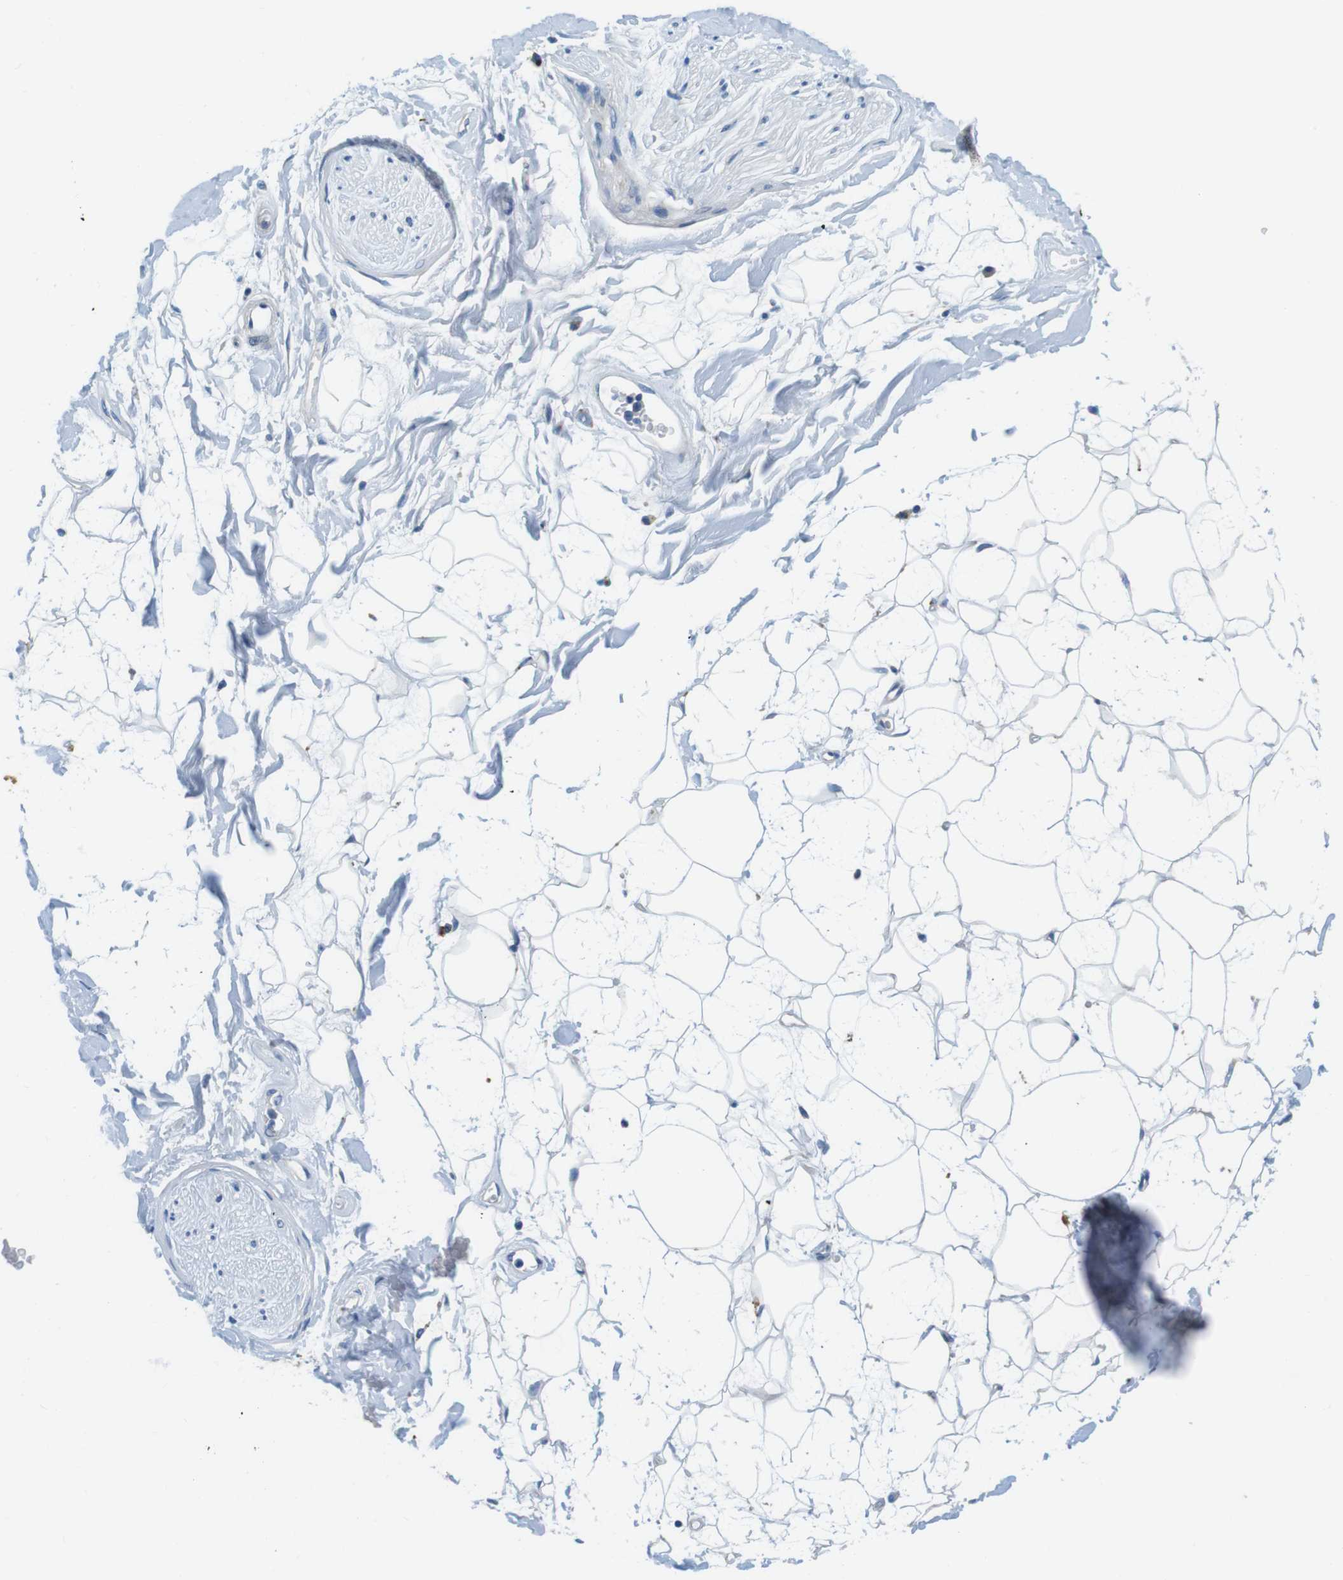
{"staining": {"intensity": "negative", "quantity": "none", "location": "none"}, "tissue": "adipose tissue", "cell_type": "Adipocytes", "image_type": "normal", "snomed": [{"axis": "morphology", "description": "Normal tissue, NOS"}, {"axis": "topography", "description": "Soft tissue"}], "caption": "An IHC micrograph of normal adipose tissue is shown. There is no staining in adipocytes of adipose tissue. Nuclei are stained in blue.", "gene": "DENND4C", "patient": {"sex": "male", "age": 72}}